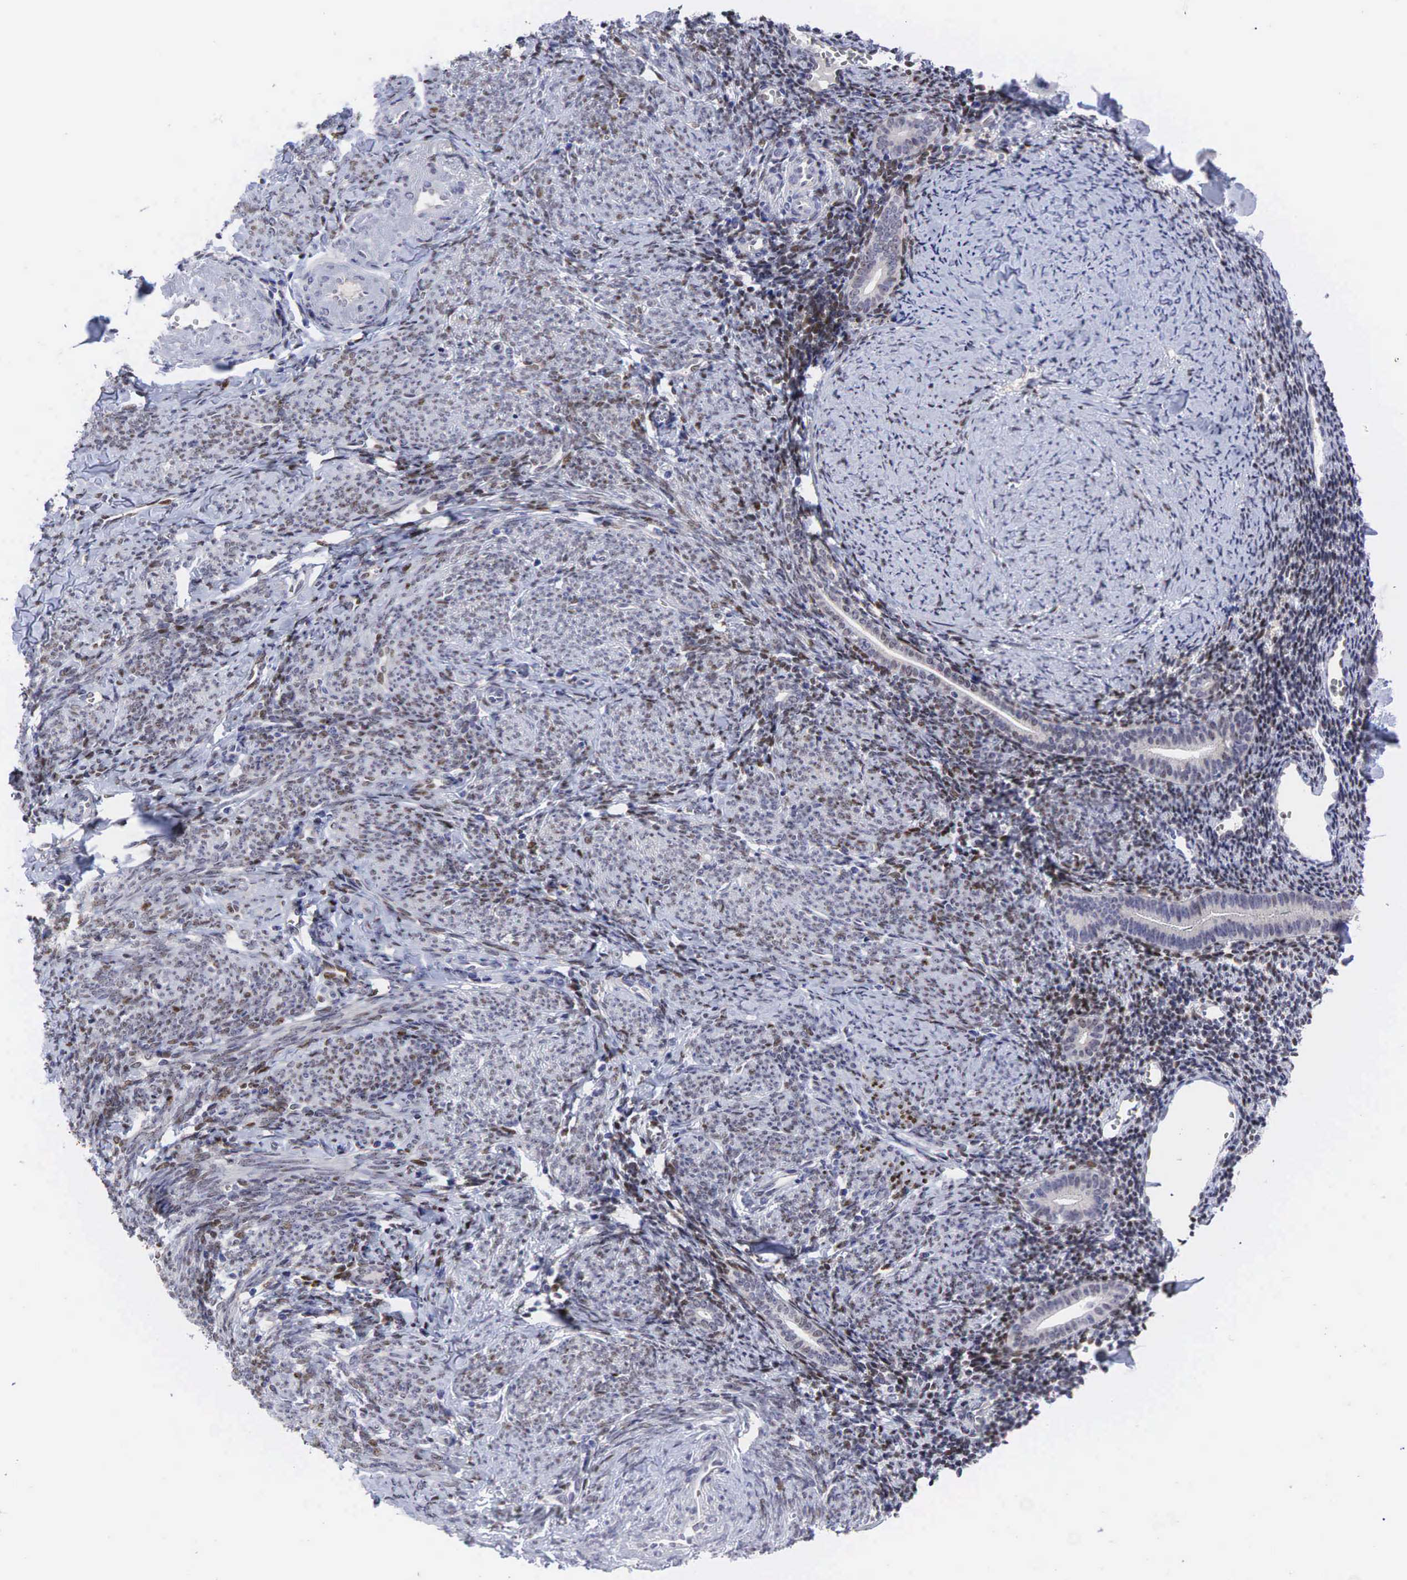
{"staining": {"intensity": "moderate", "quantity": "25%-75%", "location": "nuclear"}, "tissue": "endometrium", "cell_type": "Cells in endometrial stroma", "image_type": "normal", "snomed": [{"axis": "morphology", "description": "Normal tissue, NOS"}, {"axis": "morphology", "description": "Neoplasm, benign, NOS"}, {"axis": "topography", "description": "Uterus"}], "caption": "The photomicrograph demonstrates a brown stain indicating the presence of a protein in the nuclear of cells in endometrial stroma in endometrium. The staining was performed using DAB (3,3'-diaminobenzidine) to visualize the protein expression in brown, while the nuclei were stained in blue with hematoxylin (Magnification: 20x).", "gene": "AR", "patient": {"sex": "female", "age": 55}}